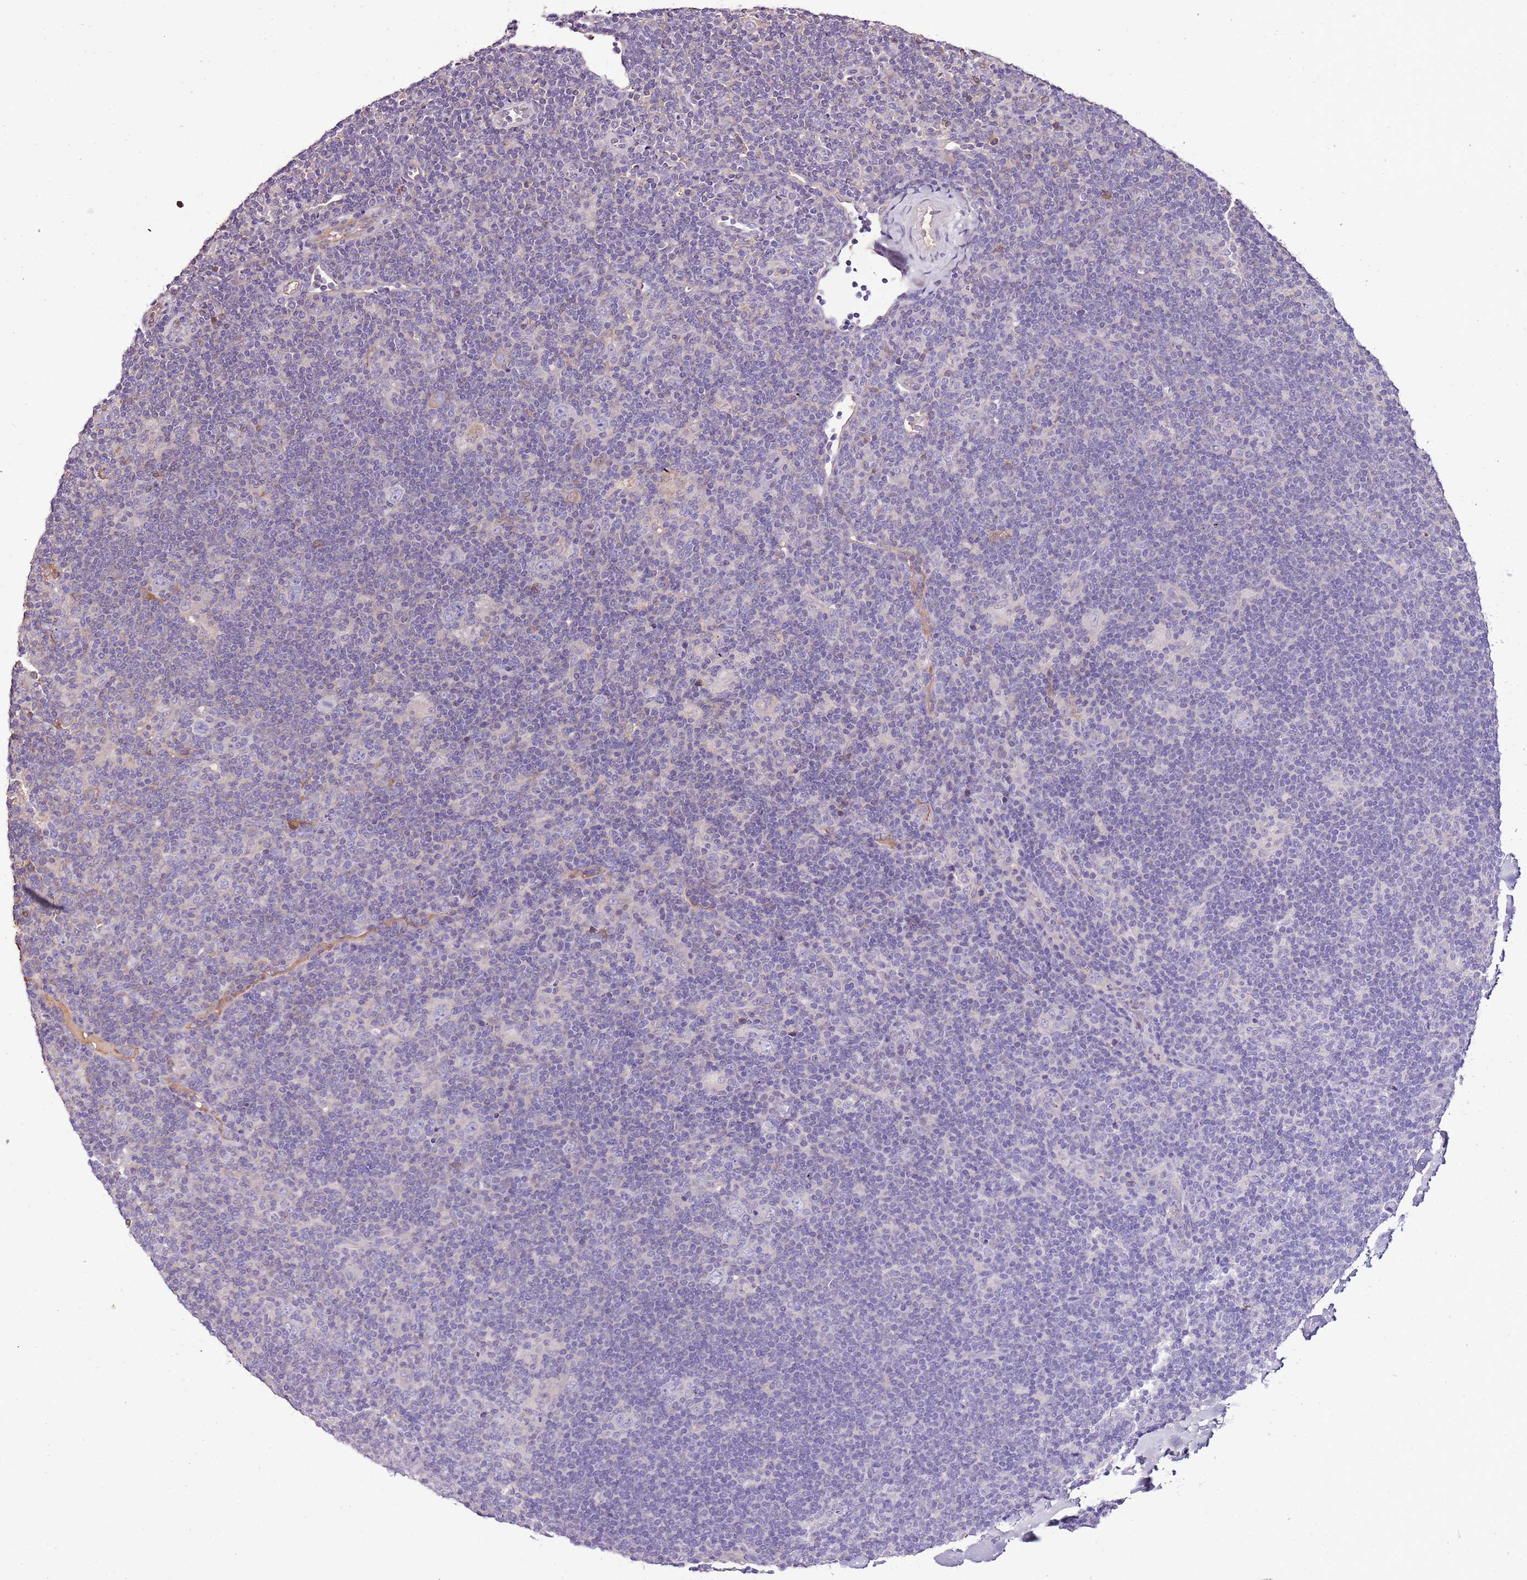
{"staining": {"intensity": "negative", "quantity": "none", "location": "none"}, "tissue": "lymphoma", "cell_type": "Tumor cells", "image_type": "cancer", "snomed": [{"axis": "morphology", "description": "Hodgkin's disease, NOS"}, {"axis": "topography", "description": "Lymph node"}], "caption": "IHC photomicrograph of neoplastic tissue: human lymphoma stained with DAB (3,3'-diaminobenzidine) shows no significant protein expression in tumor cells. The staining is performed using DAB brown chromogen with nuclei counter-stained in using hematoxylin.", "gene": "DENR", "patient": {"sex": "female", "age": 57}}